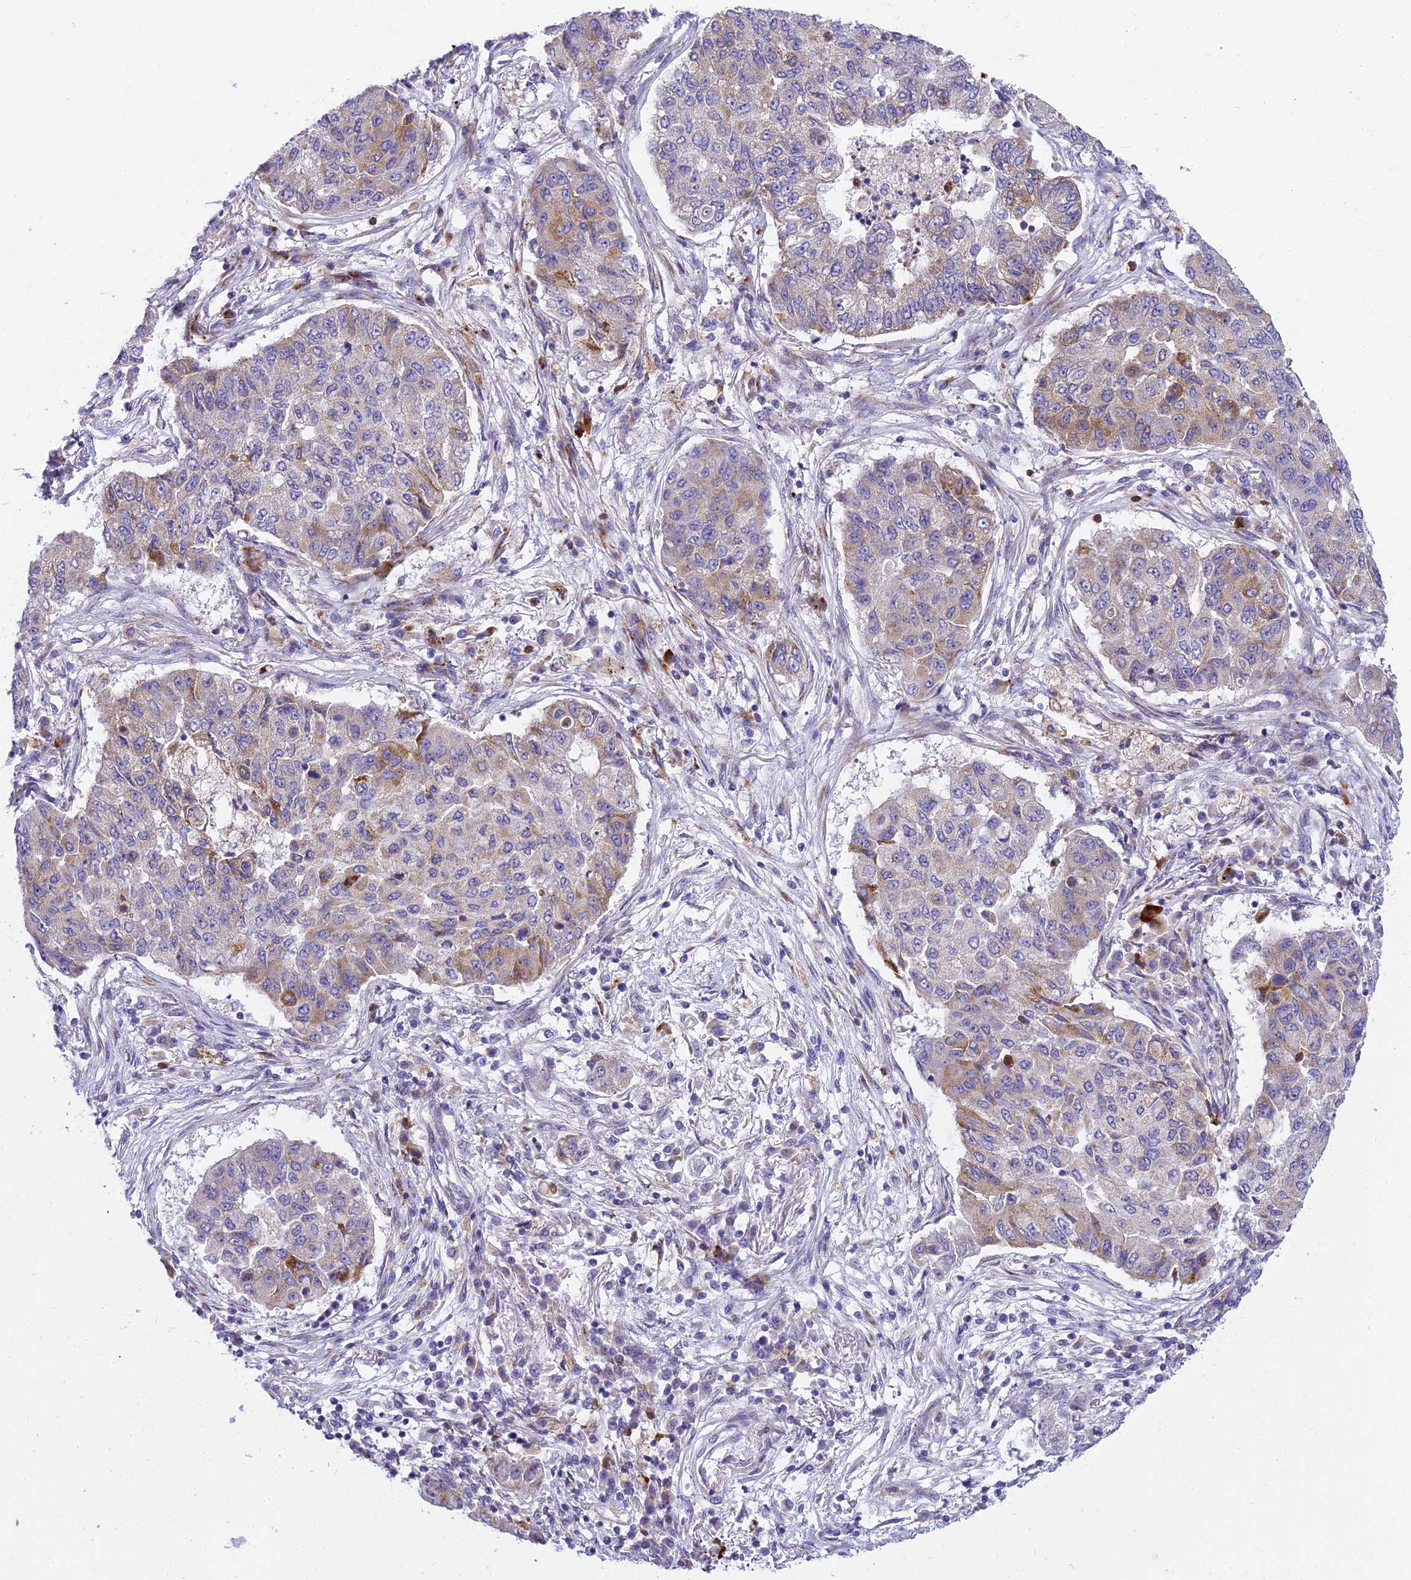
{"staining": {"intensity": "moderate", "quantity": "<25%", "location": "cytoplasmic/membranous"}, "tissue": "lung cancer", "cell_type": "Tumor cells", "image_type": "cancer", "snomed": [{"axis": "morphology", "description": "Squamous cell carcinoma, NOS"}, {"axis": "topography", "description": "Lung"}], "caption": "Immunohistochemical staining of lung cancer reveals moderate cytoplasmic/membranous protein staining in approximately <25% of tumor cells. The protein of interest is shown in brown color, while the nuclei are stained blue.", "gene": "CLCN7", "patient": {"sex": "male", "age": 74}}